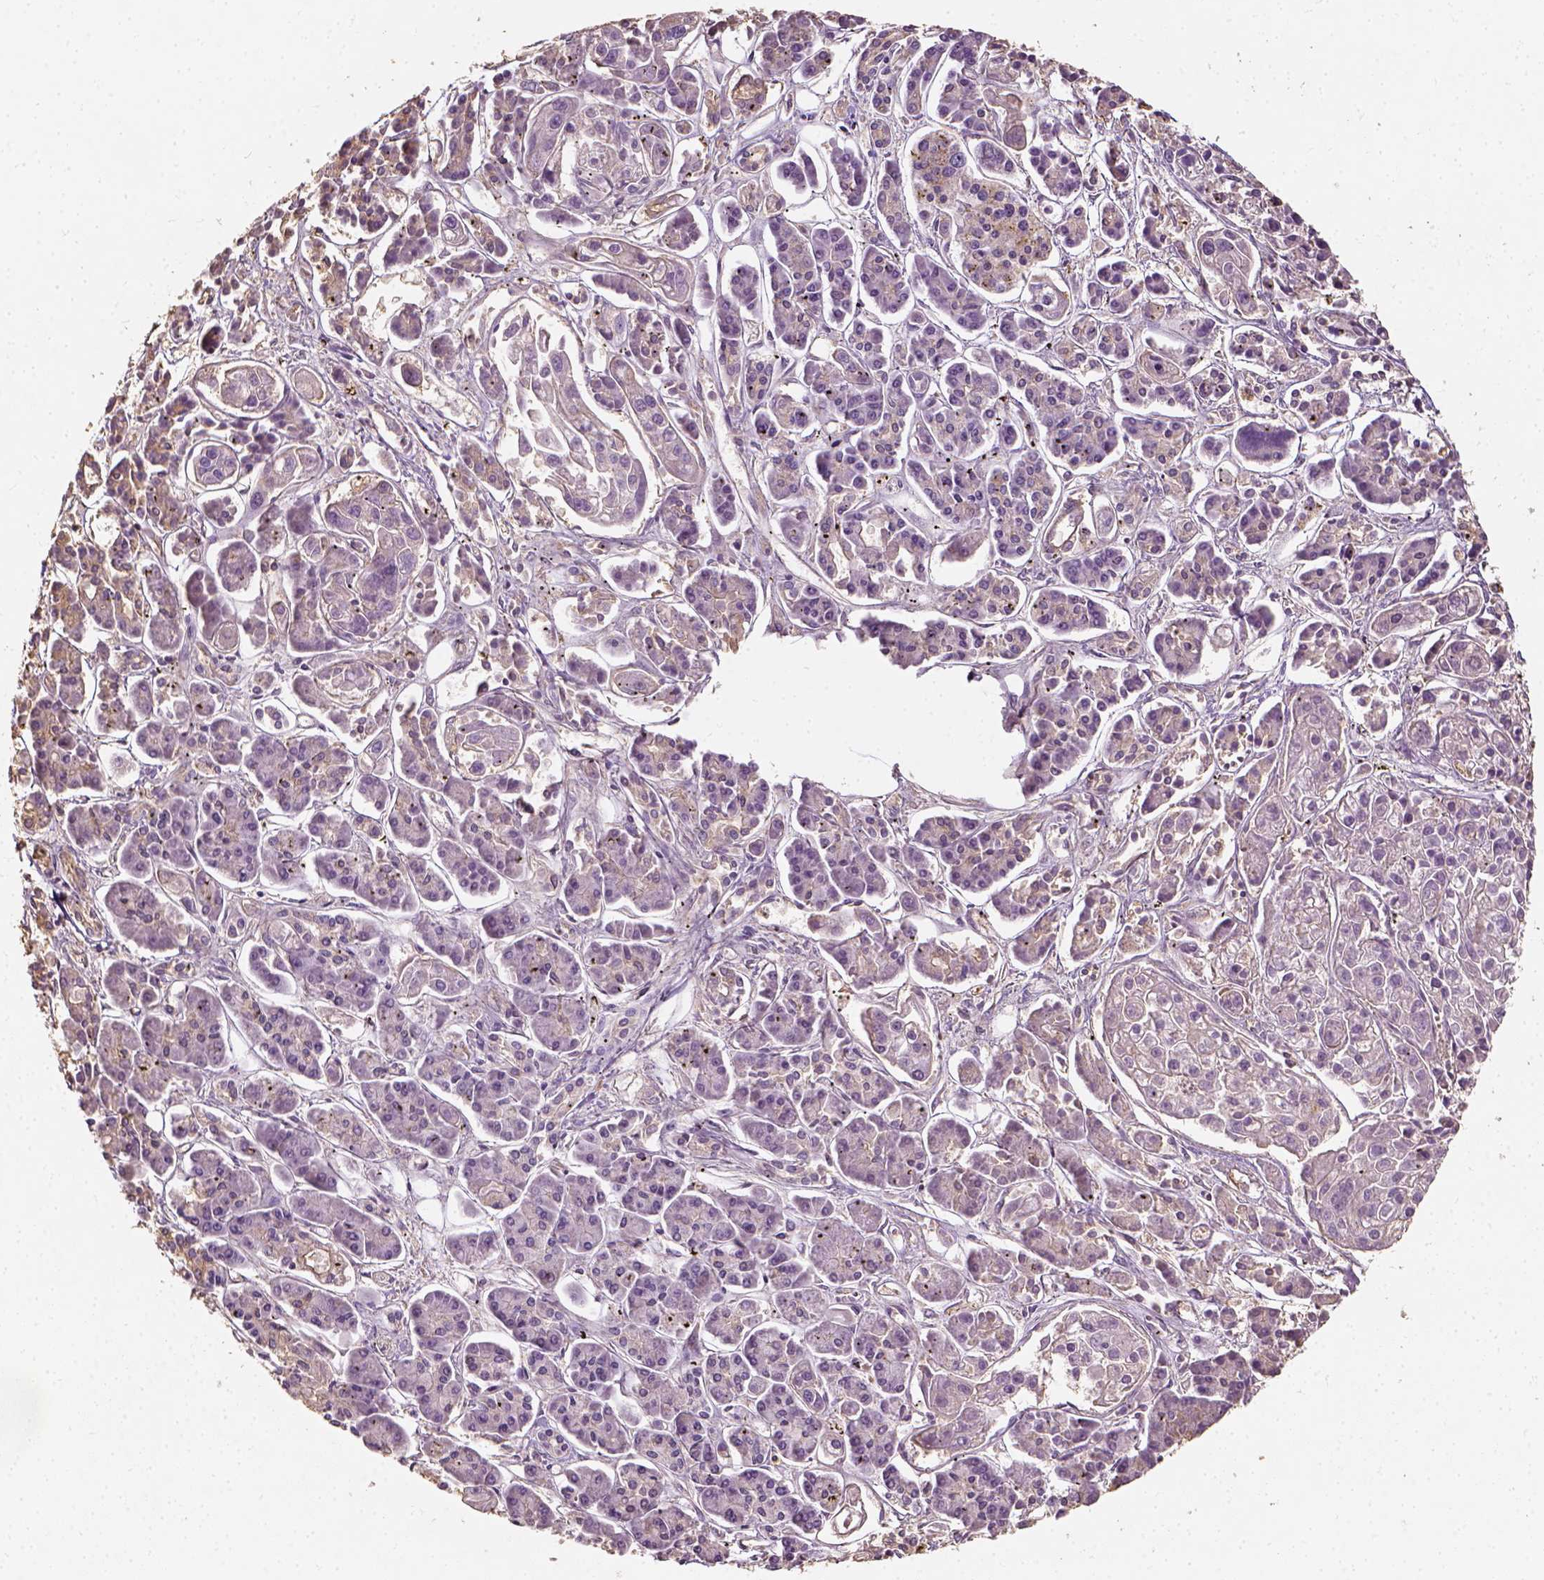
{"staining": {"intensity": "negative", "quantity": "none", "location": "none"}, "tissue": "pancreatic cancer", "cell_type": "Tumor cells", "image_type": "cancer", "snomed": [{"axis": "morphology", "description": "Adenocarcinoma, NOS"}, {"axis": "topography", "description": "Pancreas"}], "caption": "Tumor cells are negative for protein expression in human pancreatic cancer.", "gene": "DHCR24", "patient": {"sex": "male", "age": 85}}